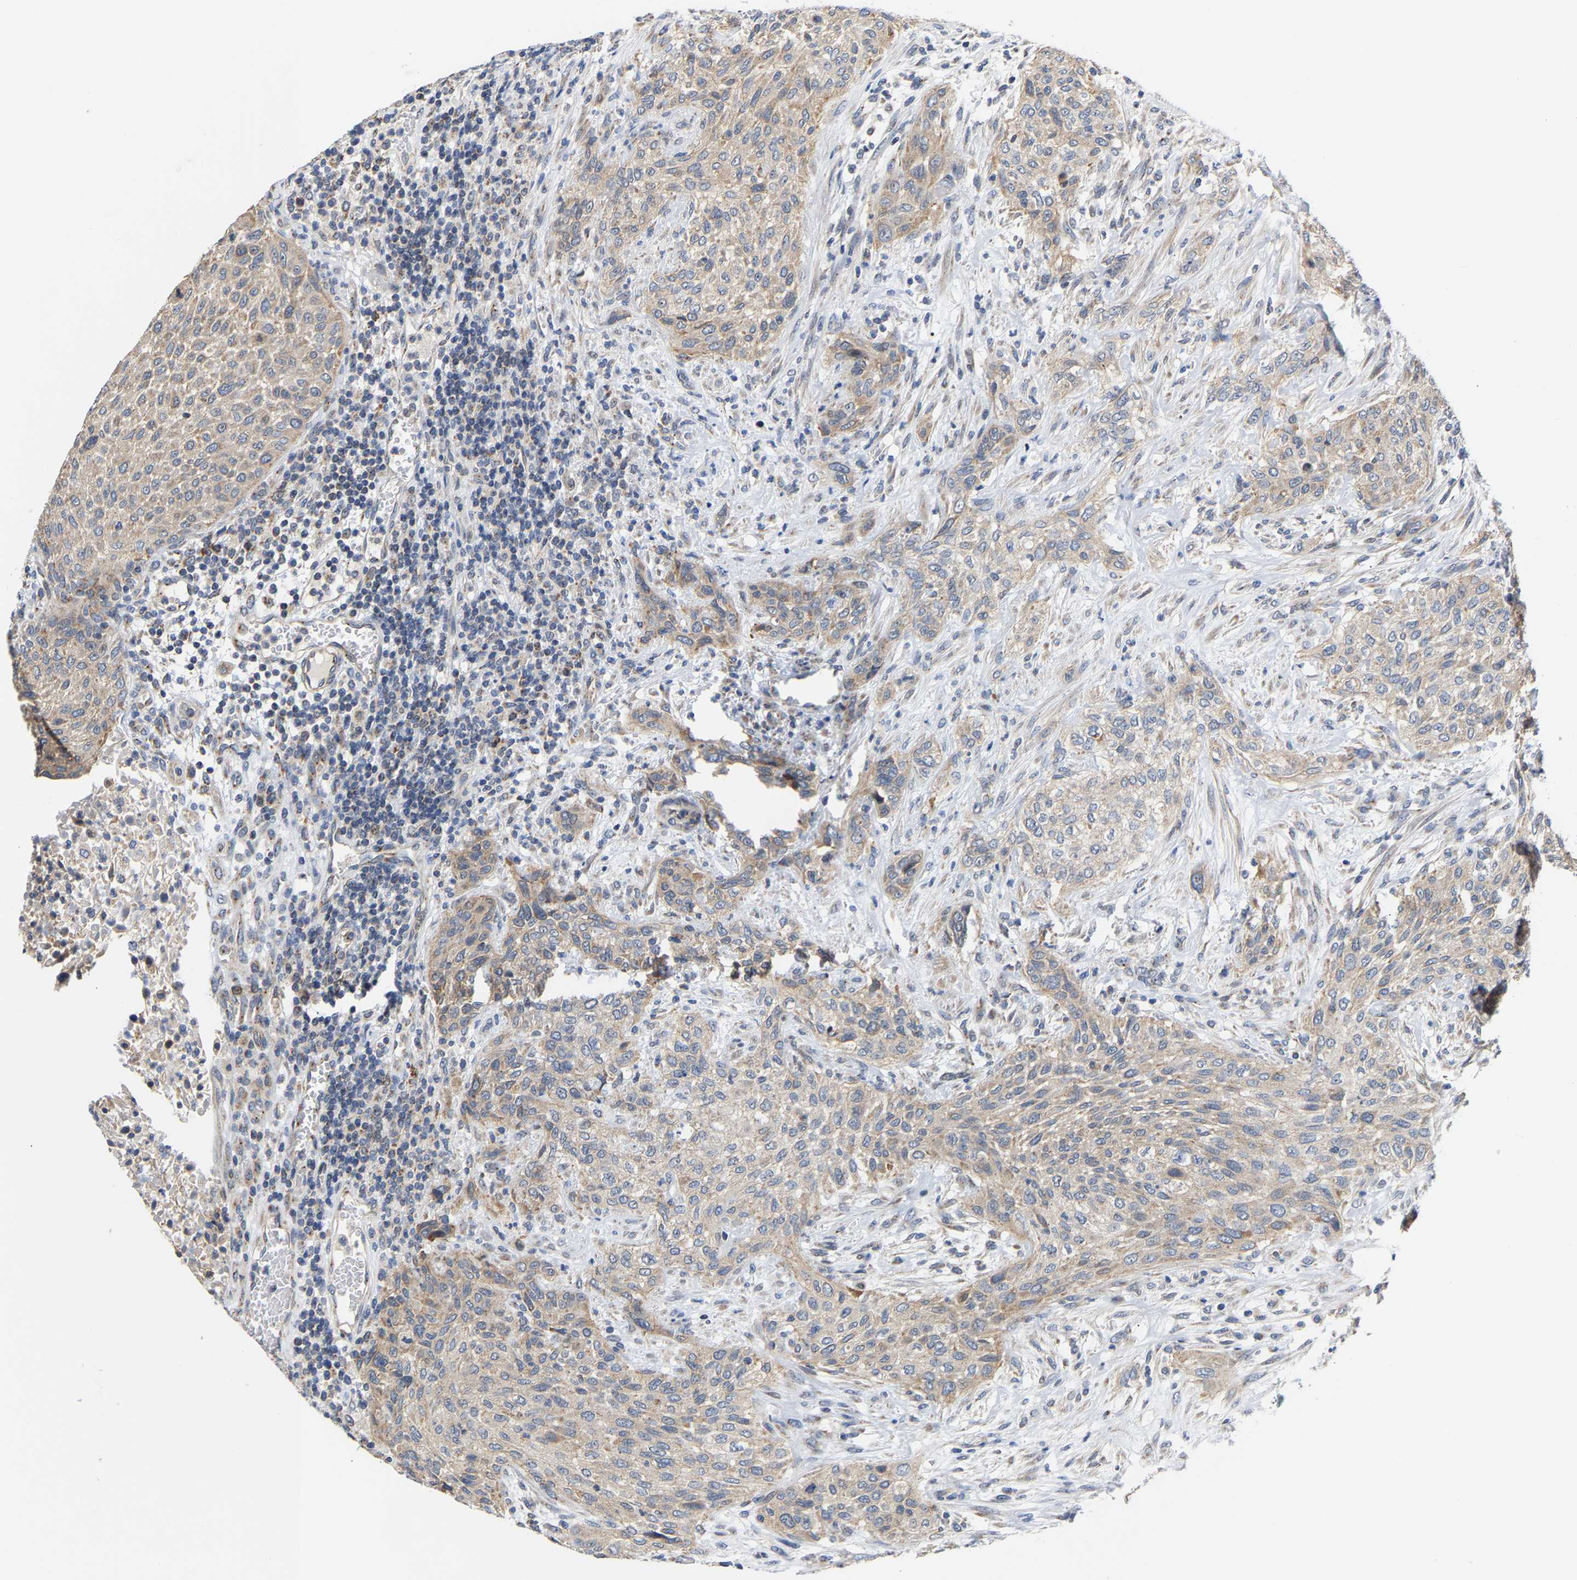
{"staining": {"intensity": "moderate", "quantity": ">75%", "location": "cytoplasmic/membranous"}, "tissue": "urothelial cancer", "cell_type": "Tumor cells", "image_type": "cancer", "snomed": [{"axis": "morphology", "description": "Urothelial carcinoma, Low grade"}, {"axis": "morphology", "description": "Urothelial carcinoma, High grade"}, {"axis": "topography", "description": "Urinary bladder"}], "caption": "Immunohistochemical staining of low-grade urothelial carcinoma exhibits medium levels of moderate cytoplasmic/membranous protein expression in approximately >75% of tumor cells. The staining is performed using DAB (3,3'-diaminobenzidine) brown chromogen to label protein expression. The nuclei are counter-stained blue using hematoxylin.", "gene": "PCNT", "patient": {"sex": "male", "age": 35}}